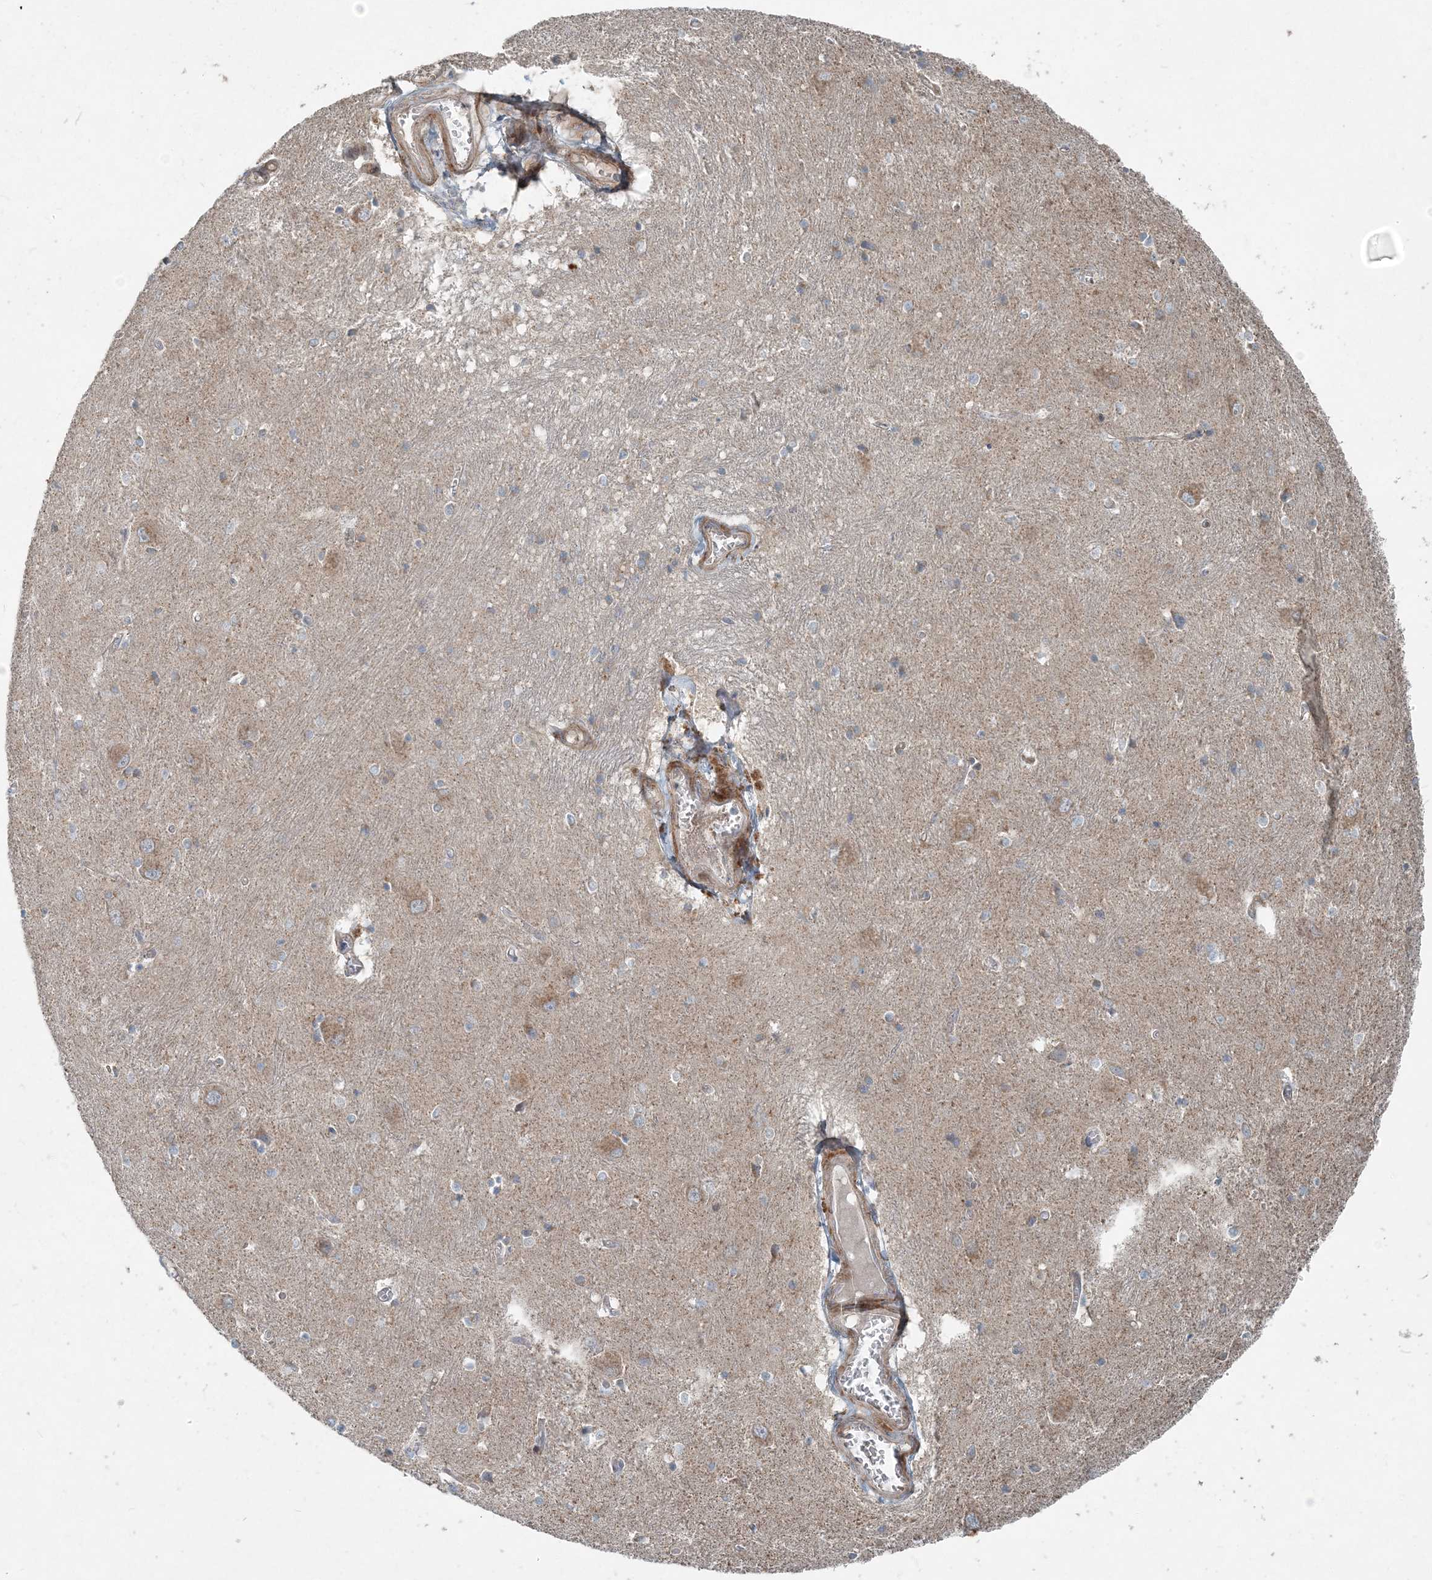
{"staining": {"intensity": "moderate", "quantity": "<25%", "location": "cytoplasmic/membranous"}, "tissue": "caudate", "cell_type": "Glial cells", "image_type": "normal", "snomed": [{"axis": "morphology", "description": "Normal tissue, NOS"}, {"axis": "topography", "description": "Lateral ventricle wall"}], "caption": "IHC image of unremarkable caudate stained for a protein (brown), which reveals low levels of moderate cytoplasmic/membranous positivity in about <25% of glial cells.", "gene": "INTU", "patient": {"sex": "male", "age": 37}}